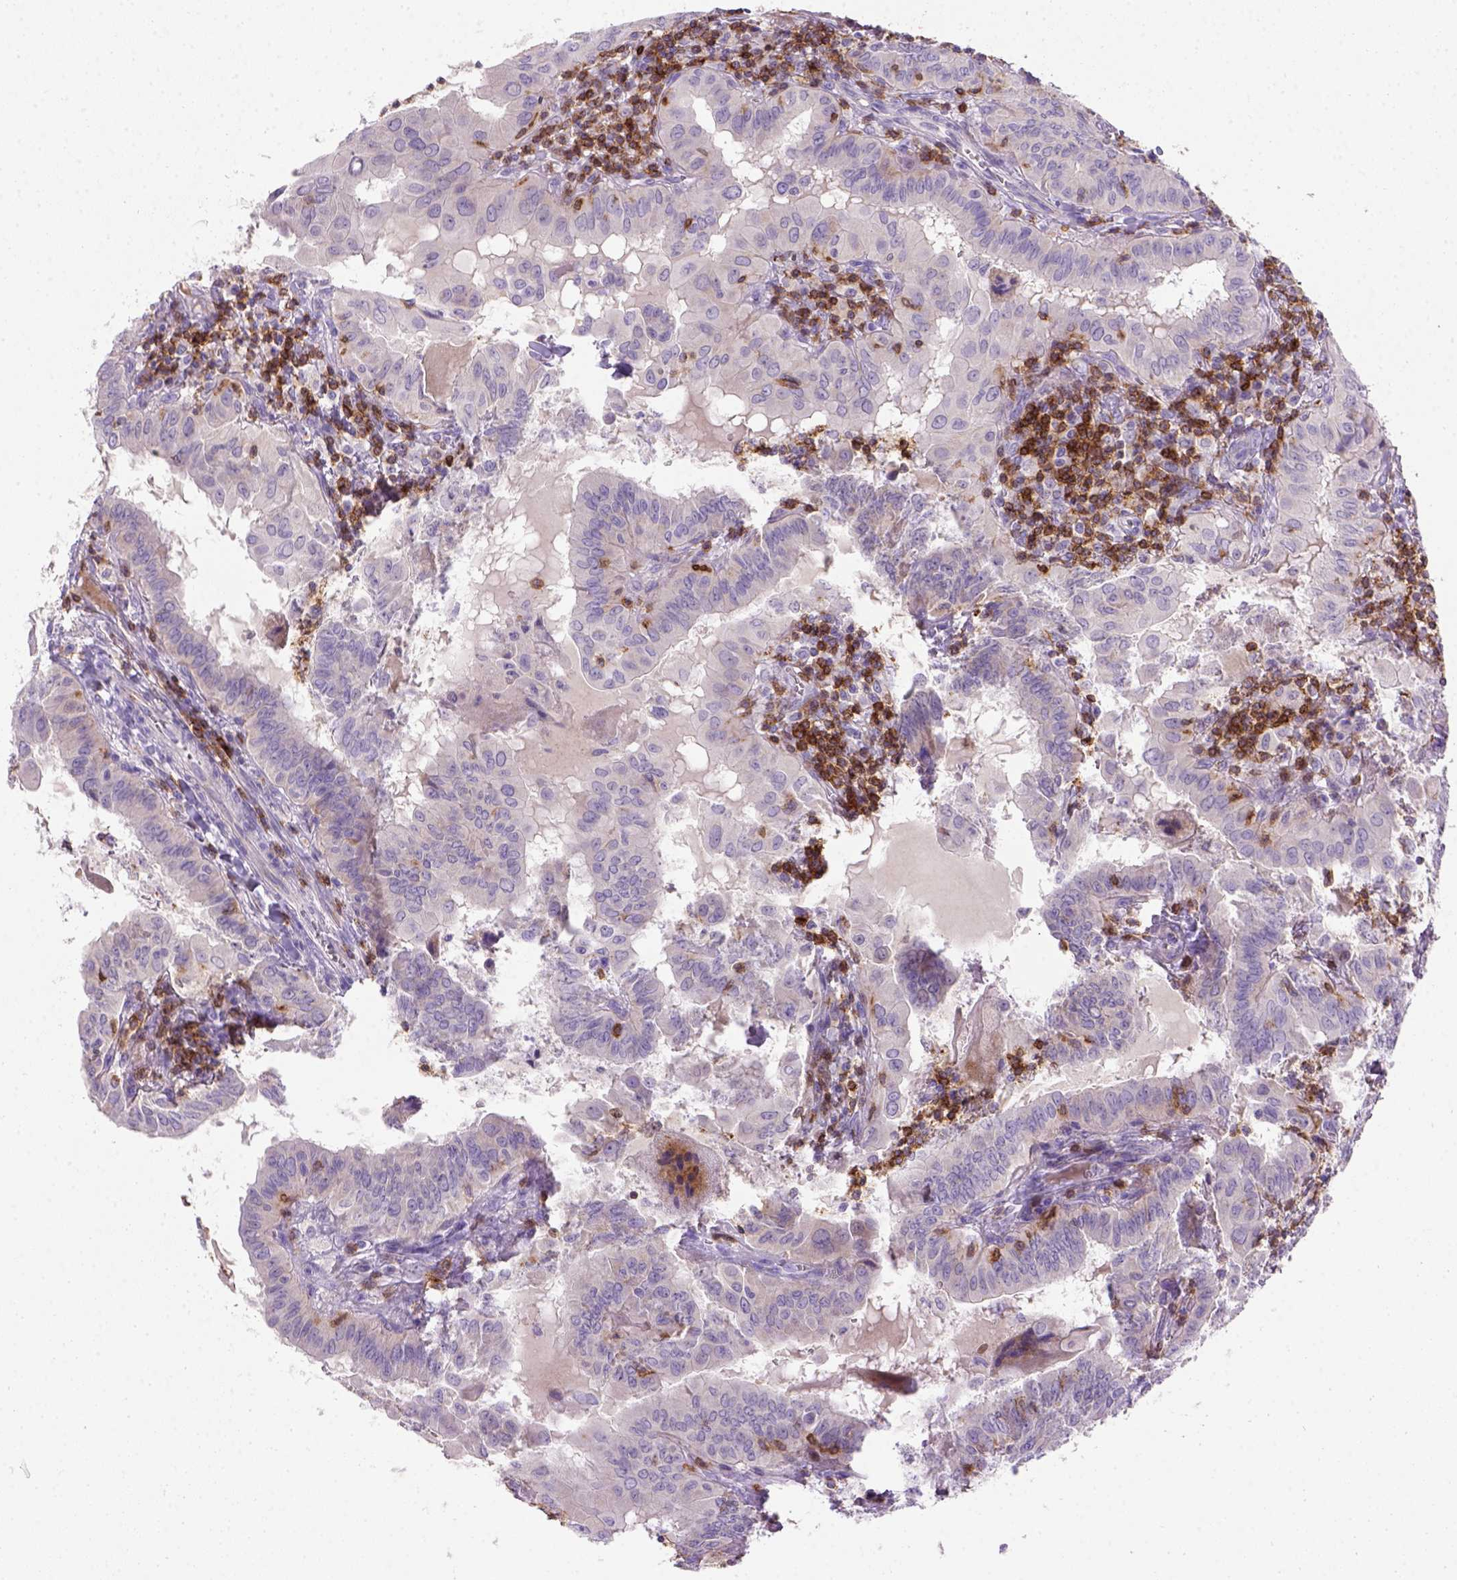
{"staining": {"intensity": "negative", "quantity": "none", "location": "none"}, "tissue": "thyroid cancer", "cell_type": "Tumor cells", "image_type": "cancer", "snomed": [{"axis": "morphology", "description": "Papillary adenocarcinoma, NOS"}, {"axis": "topography", "description": "Thyroid gland"}], "caption": "IHC photomicrograph of thyroid cancer stained for a protein (brown), which demonstrates no positivity in tumor cells.", "gene": "CD3E", "patient": {"sex": "female", "age": 37}}